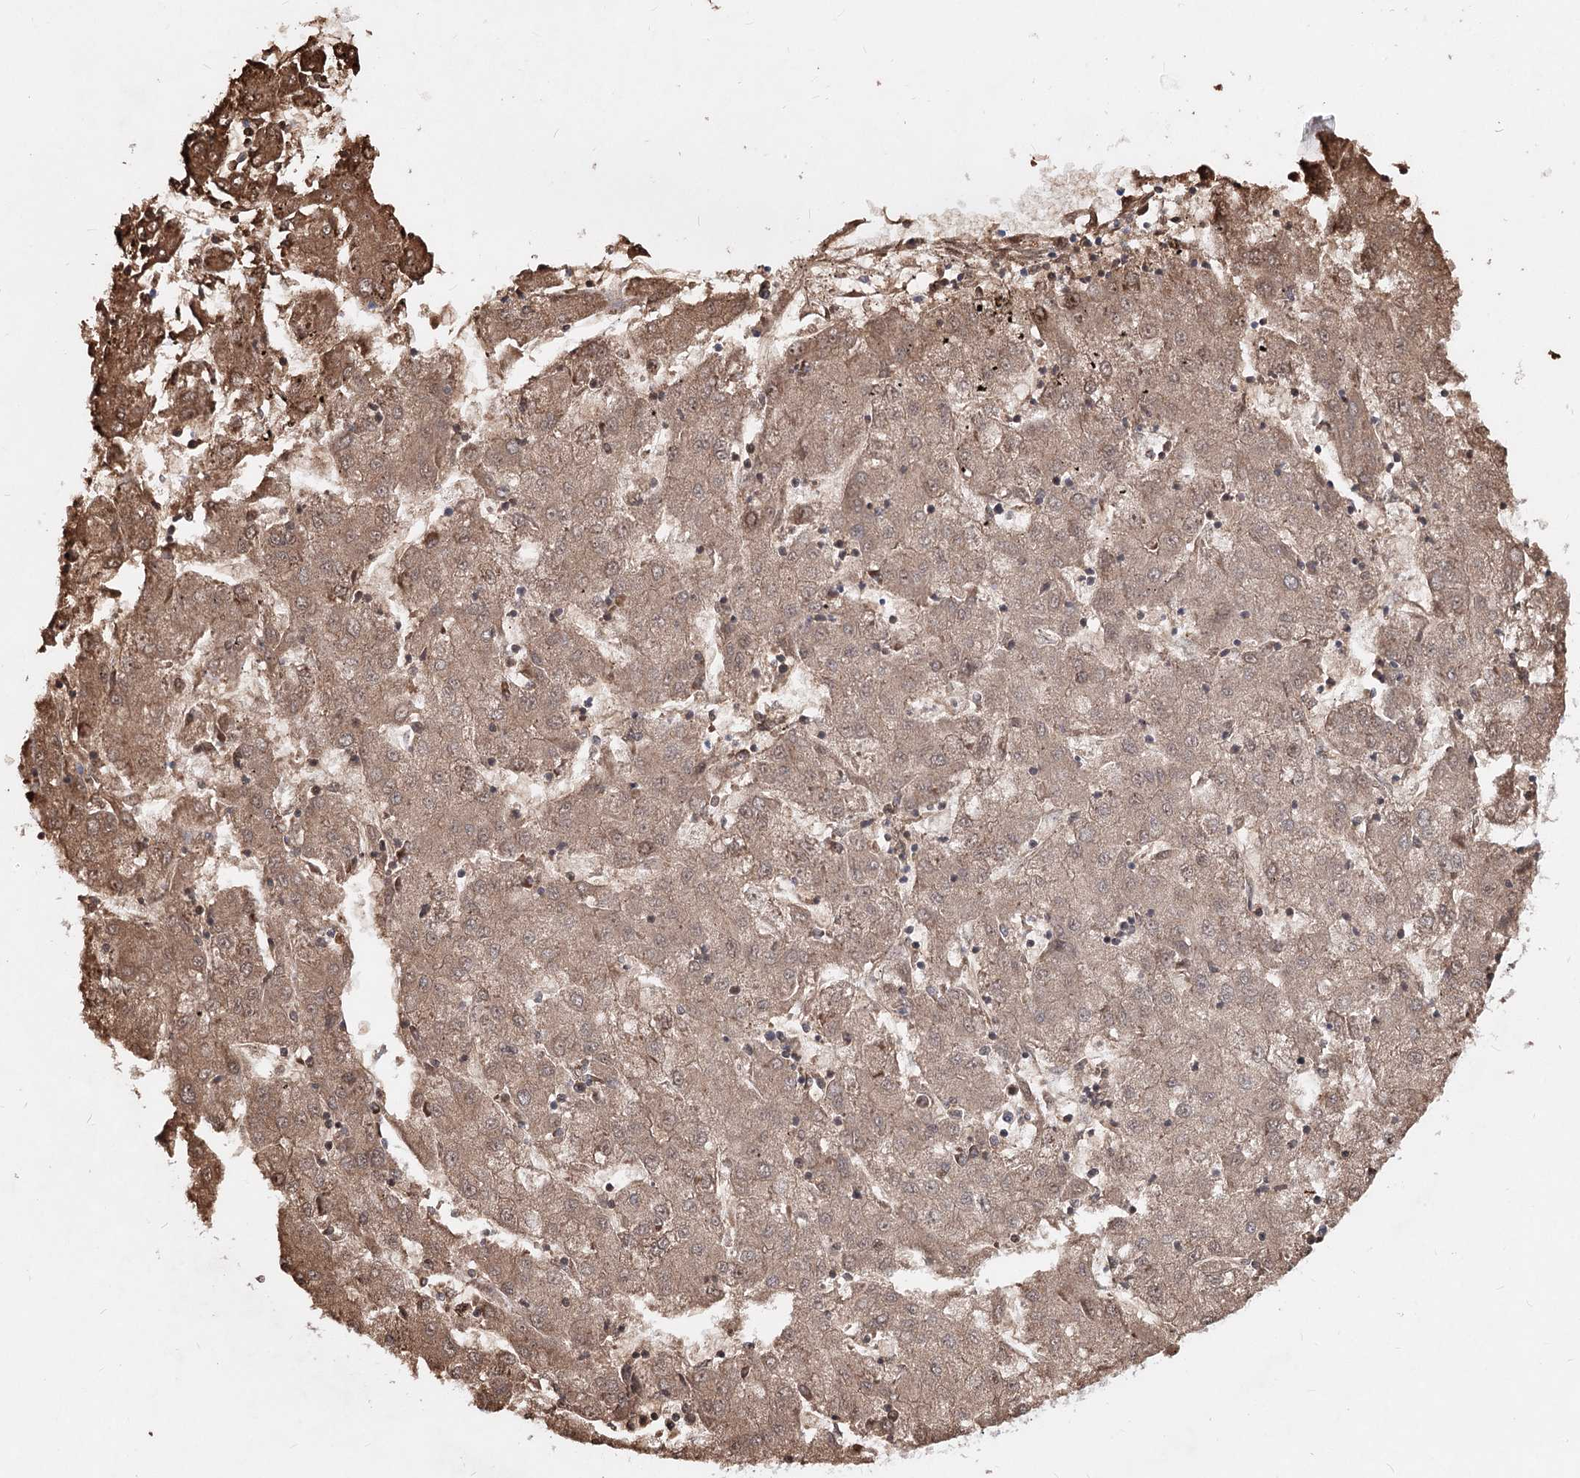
{"staining": {"intensity": "moderate", "quantity": ">75%", "location": "cytoplasmic/membranous"}, "tissue": "liver cancer", "cell_type": "Tumor cells", "image_type": "cancer", "snomed": [{"axis": "morphology", "description": "Carcinoma, Hepatocellular, NOS"}, {"axis": "topography", "description": "Liver"}], "caption": "A brown stain shows moderate cytoplasmic/membranous staining of a protein in liver hepatocellular carcinoma tumor cells.", "gene": "TASOR2", "patient": {"sex": "male", "age": 72}}